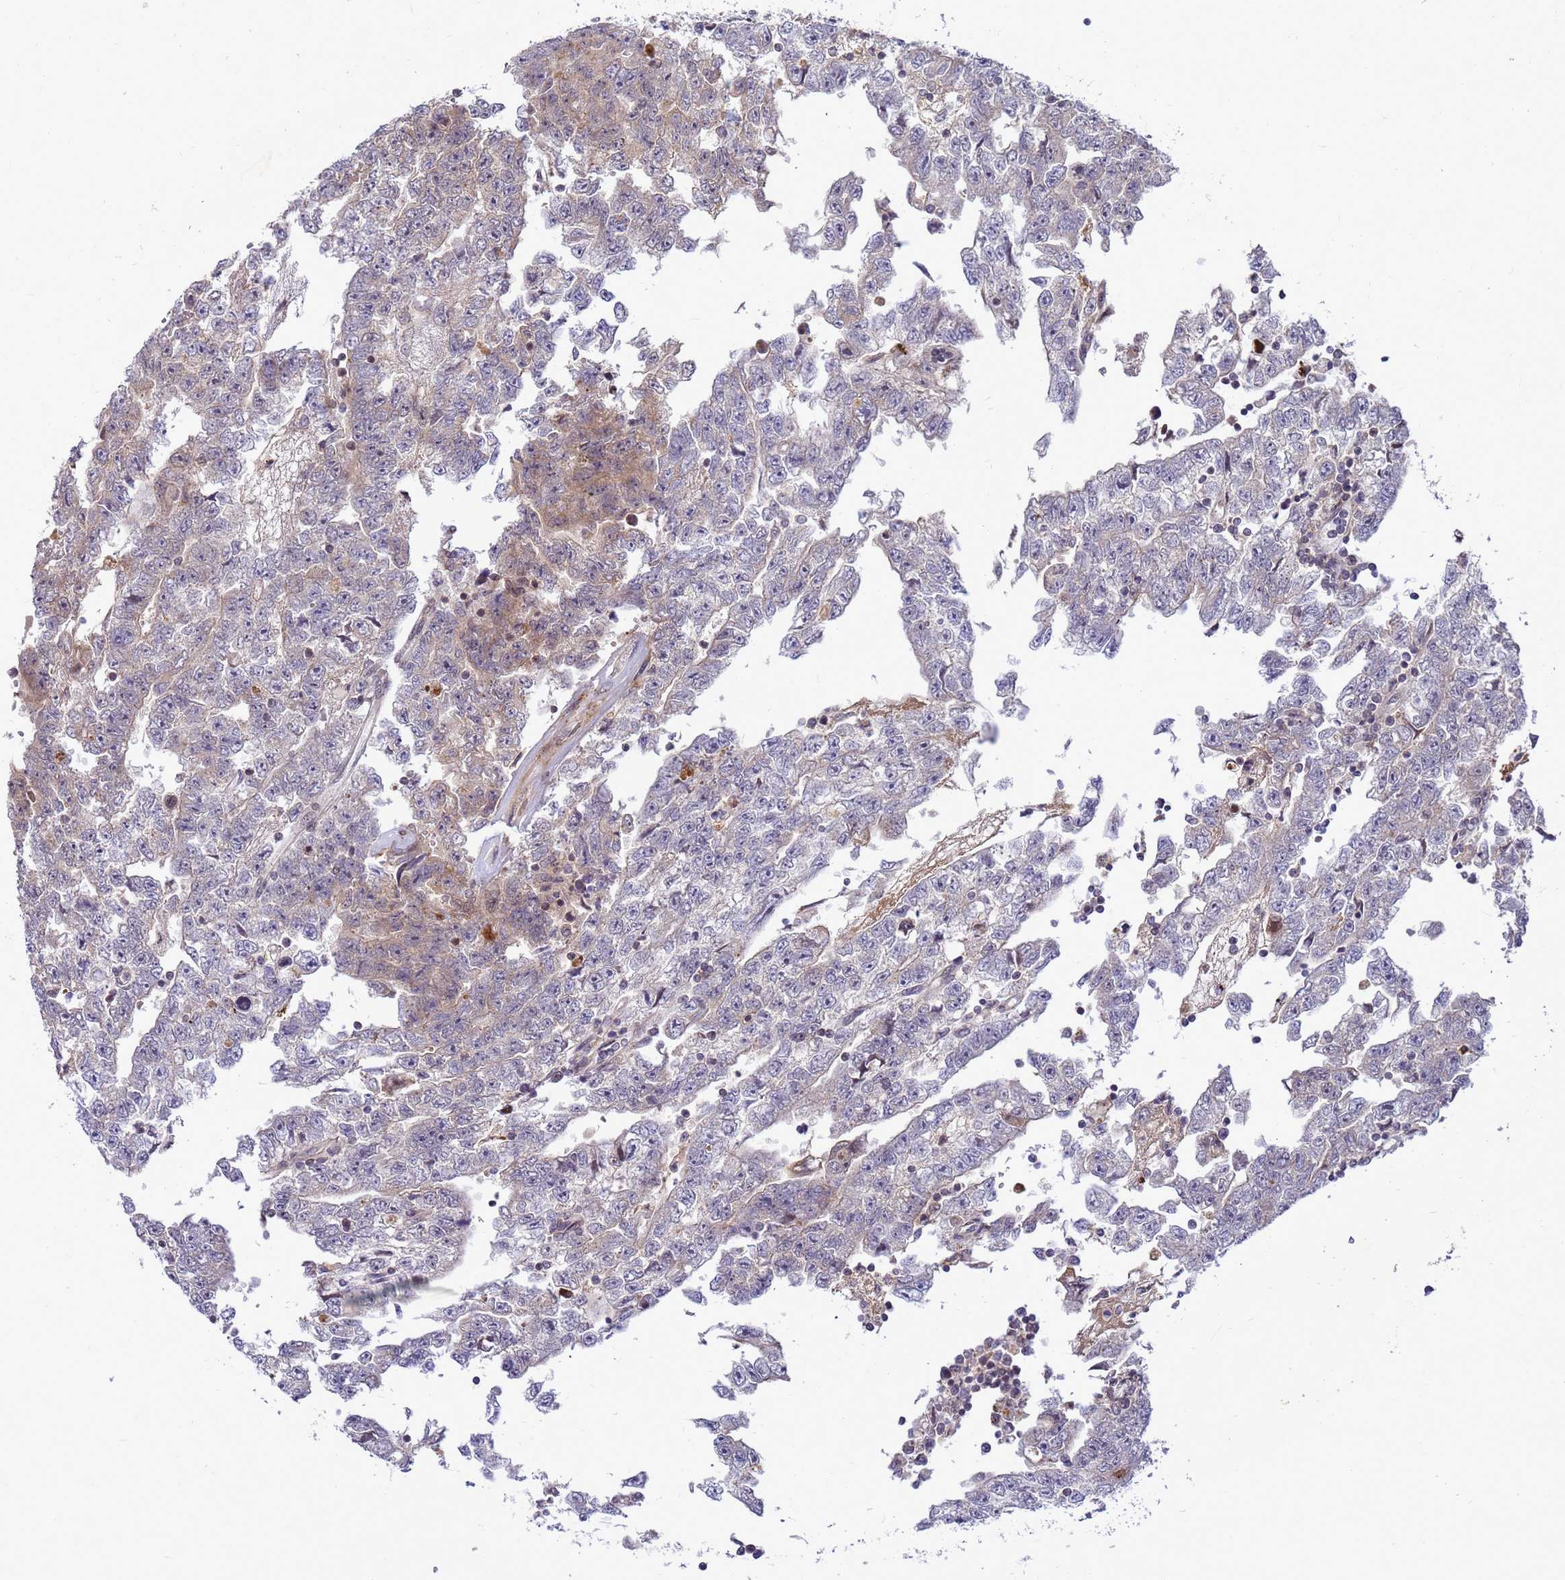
{"staining": {"intensity": "weak", "quantity": "25%-75%", "location": "cytoplasmic/membranous"}, "tissue": "testis cancer", "cell_type": "Tumor cells", "image_type": "cancer", "snomed": [{"axis": "morphology", "description": "Carcinoma, Embryonal, NOS"}, {"axis": "topography", "description": "Testis"}], "caption": "This histopathology image demonstrates immunohistochemistry staining of testis cancer (embryonal carcinoma), with low weak cytoplasmic/membranous staining in about 25%-75% of tumor cells.", "gene": "C12orf43", "patient": {"sex": "male", "age": 25}}